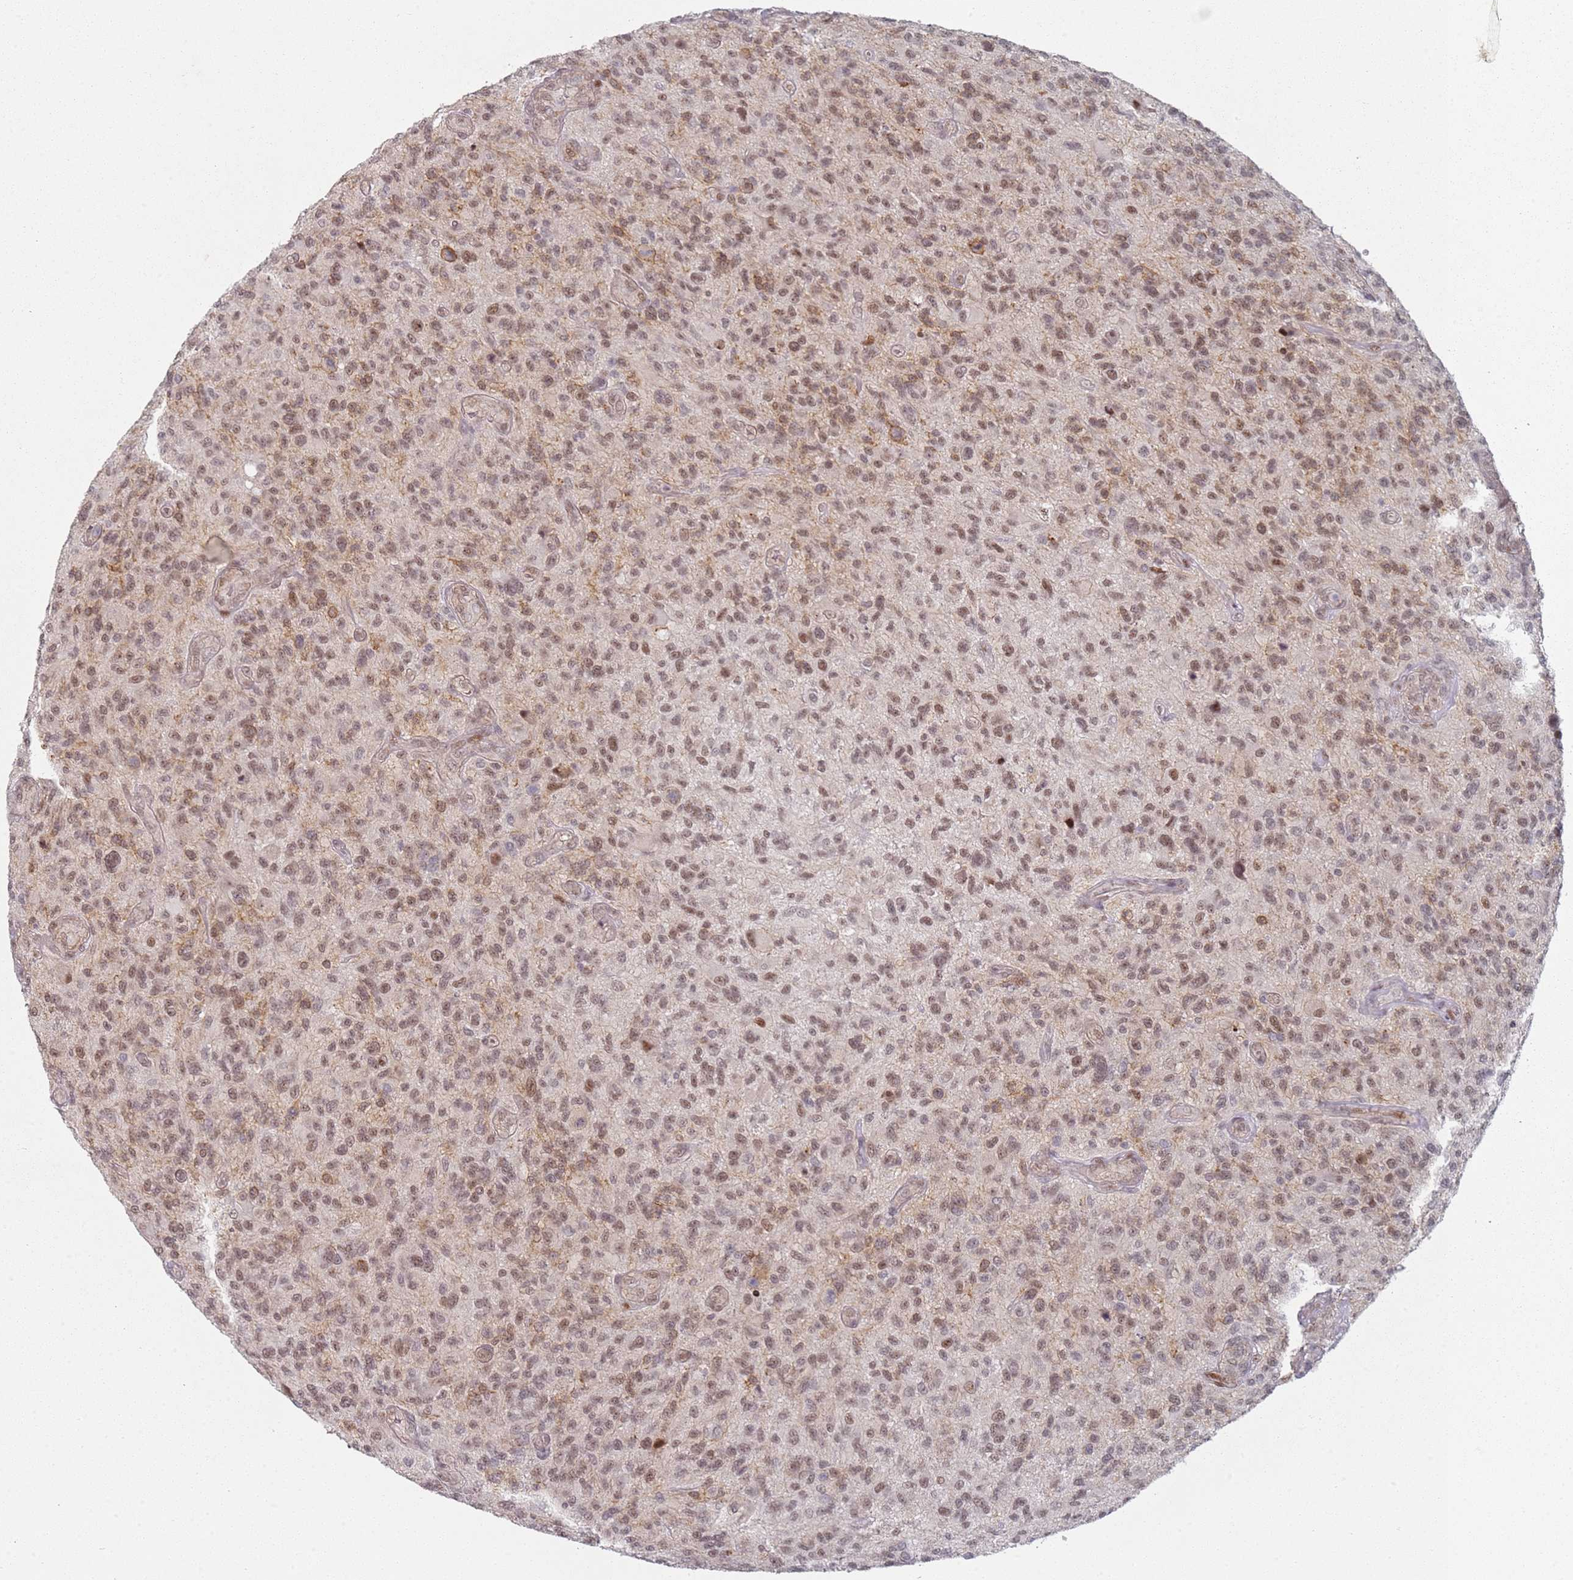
{"staining": {"intensity": "moderate", "quantity": ">75%", "location": "cytoplasmic/membranous,nuclear"}, "tissue": "glioma", "cell_type": "Tumor cells", "image_type": "cancer", "snomed": [{"axis": "morphology", "description": "Glioma, malignant, High grade"}, {"axis": "topography", "description": "Brain"}], "caption": "A brown stain shows moderate cytoplasmic/membranous and nuclear expression of a protein in human glioma tumor cells.", "gene": "ATF6B", "patient": {"sex": "male", "age": 47}}